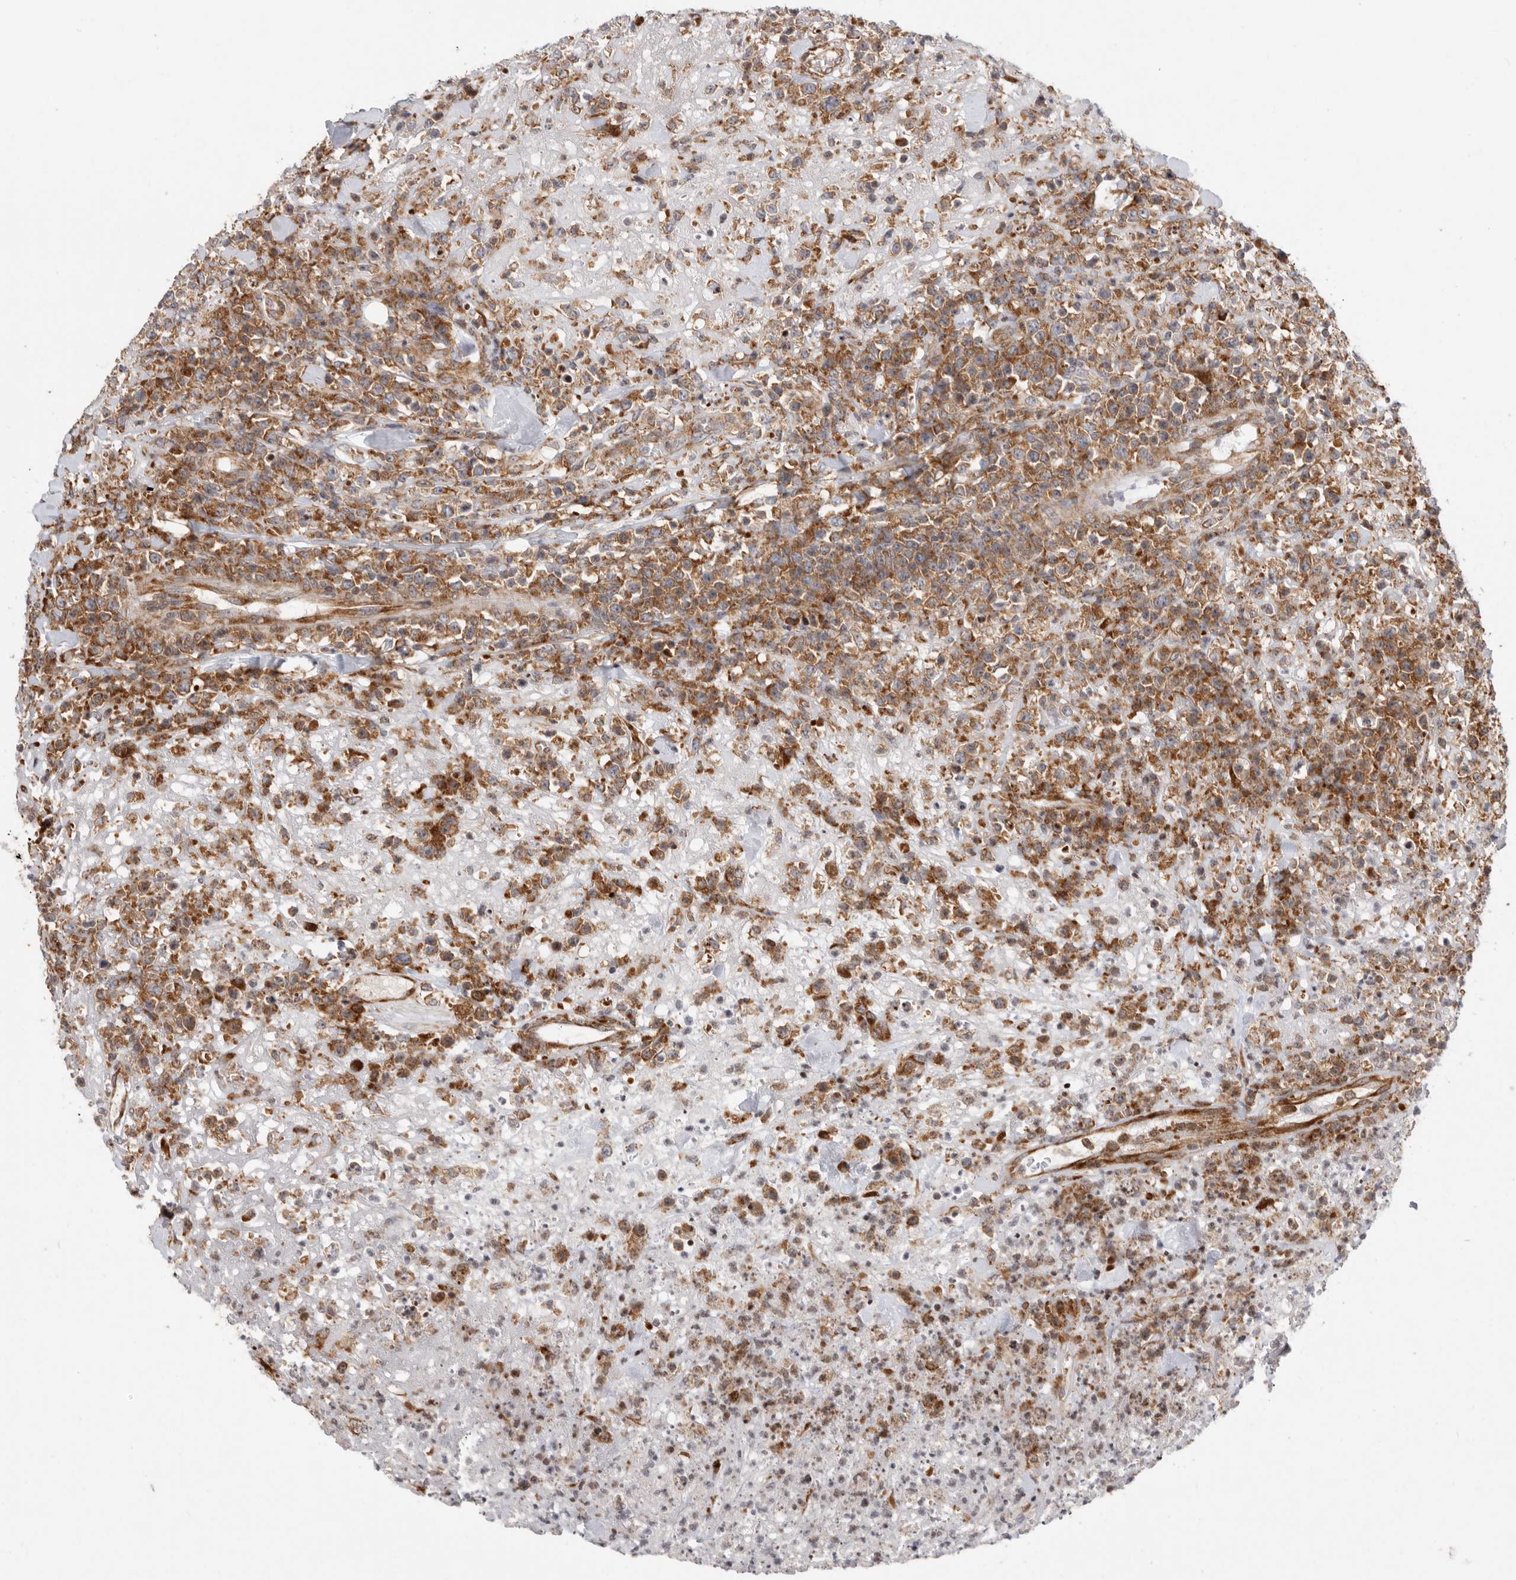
{"staining": {"intensity": "moderate", "quantity": ">75%", "location": "cytoplasmic/membranous"}, "tissue": "lymphoma", "cell_type": "Tumor cells", "image_type": "cancer", "snomed": [{"axis": "morphology", "description": "Malignant lymphoma, non-Hodgkin's type, High grade"}, {"axis": "topography", "description": "Colon"}], "caption": "Human malignant lymphoma, non-Hodgkin's type (high-grade) stained for a protein (brown) reveals moderate cytoplasmic/membranous positive staining in approximately >75% of tumor cells.", "gene": "FZD3", "patient": {"sex": "female", "age": 53}}